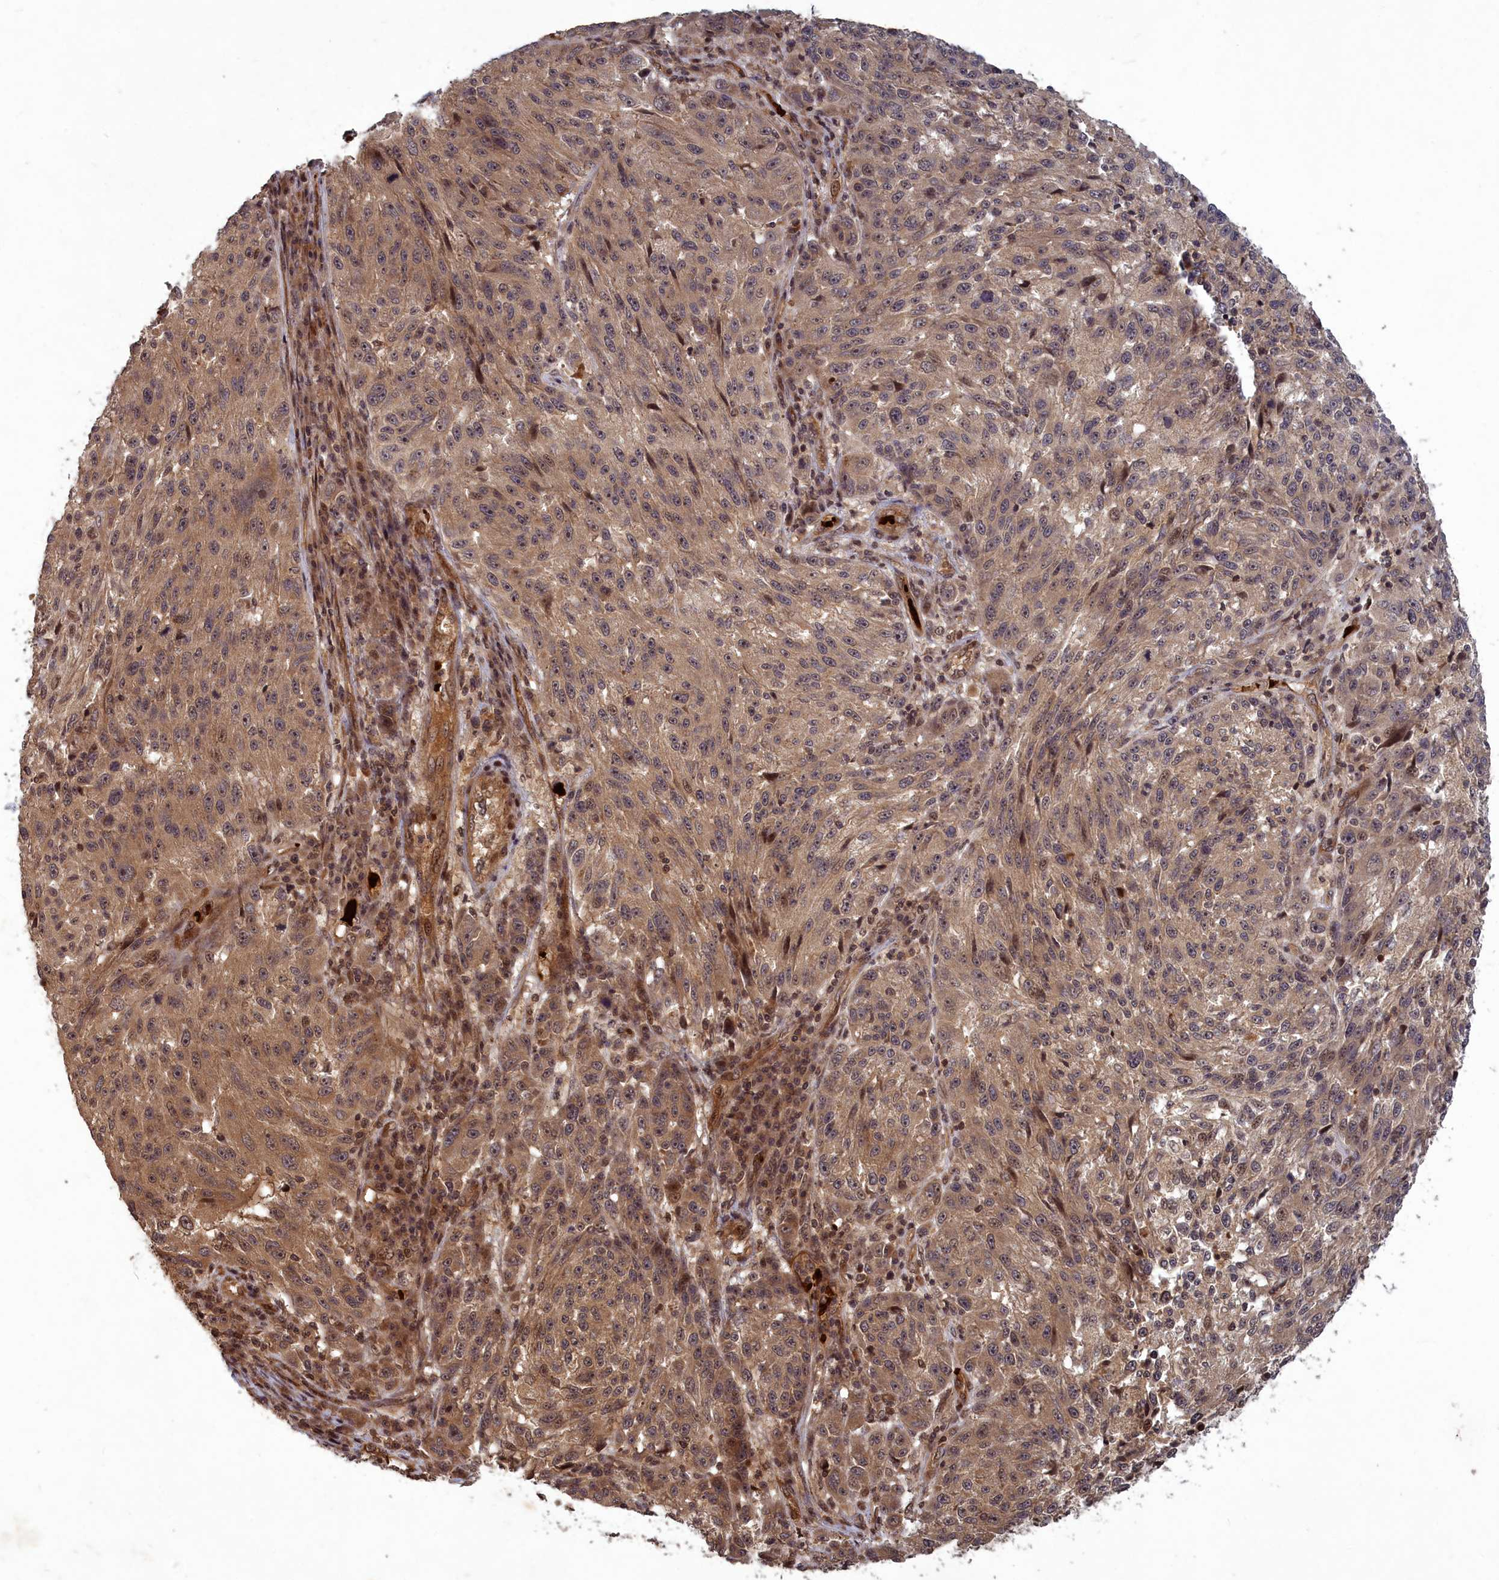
{"staining": {"intensity": "moderate", "quantity": ">75%", "location": "cytoplasmic/membranous"}, "tissue": "melanoma", "cell_type": "Tumor cells", "image_type": "cancer", "snomed": [{"axis": "morphology", "description": "Malignant melanoma, NOS"}, {"axis": "topography", "description": "Skin"}], "caption": "Melanoma stained with a protein marker reveals moderate staining in tumor cells.", "gene": "SRMS", "patient": {"sex": "male", "age": 53}}